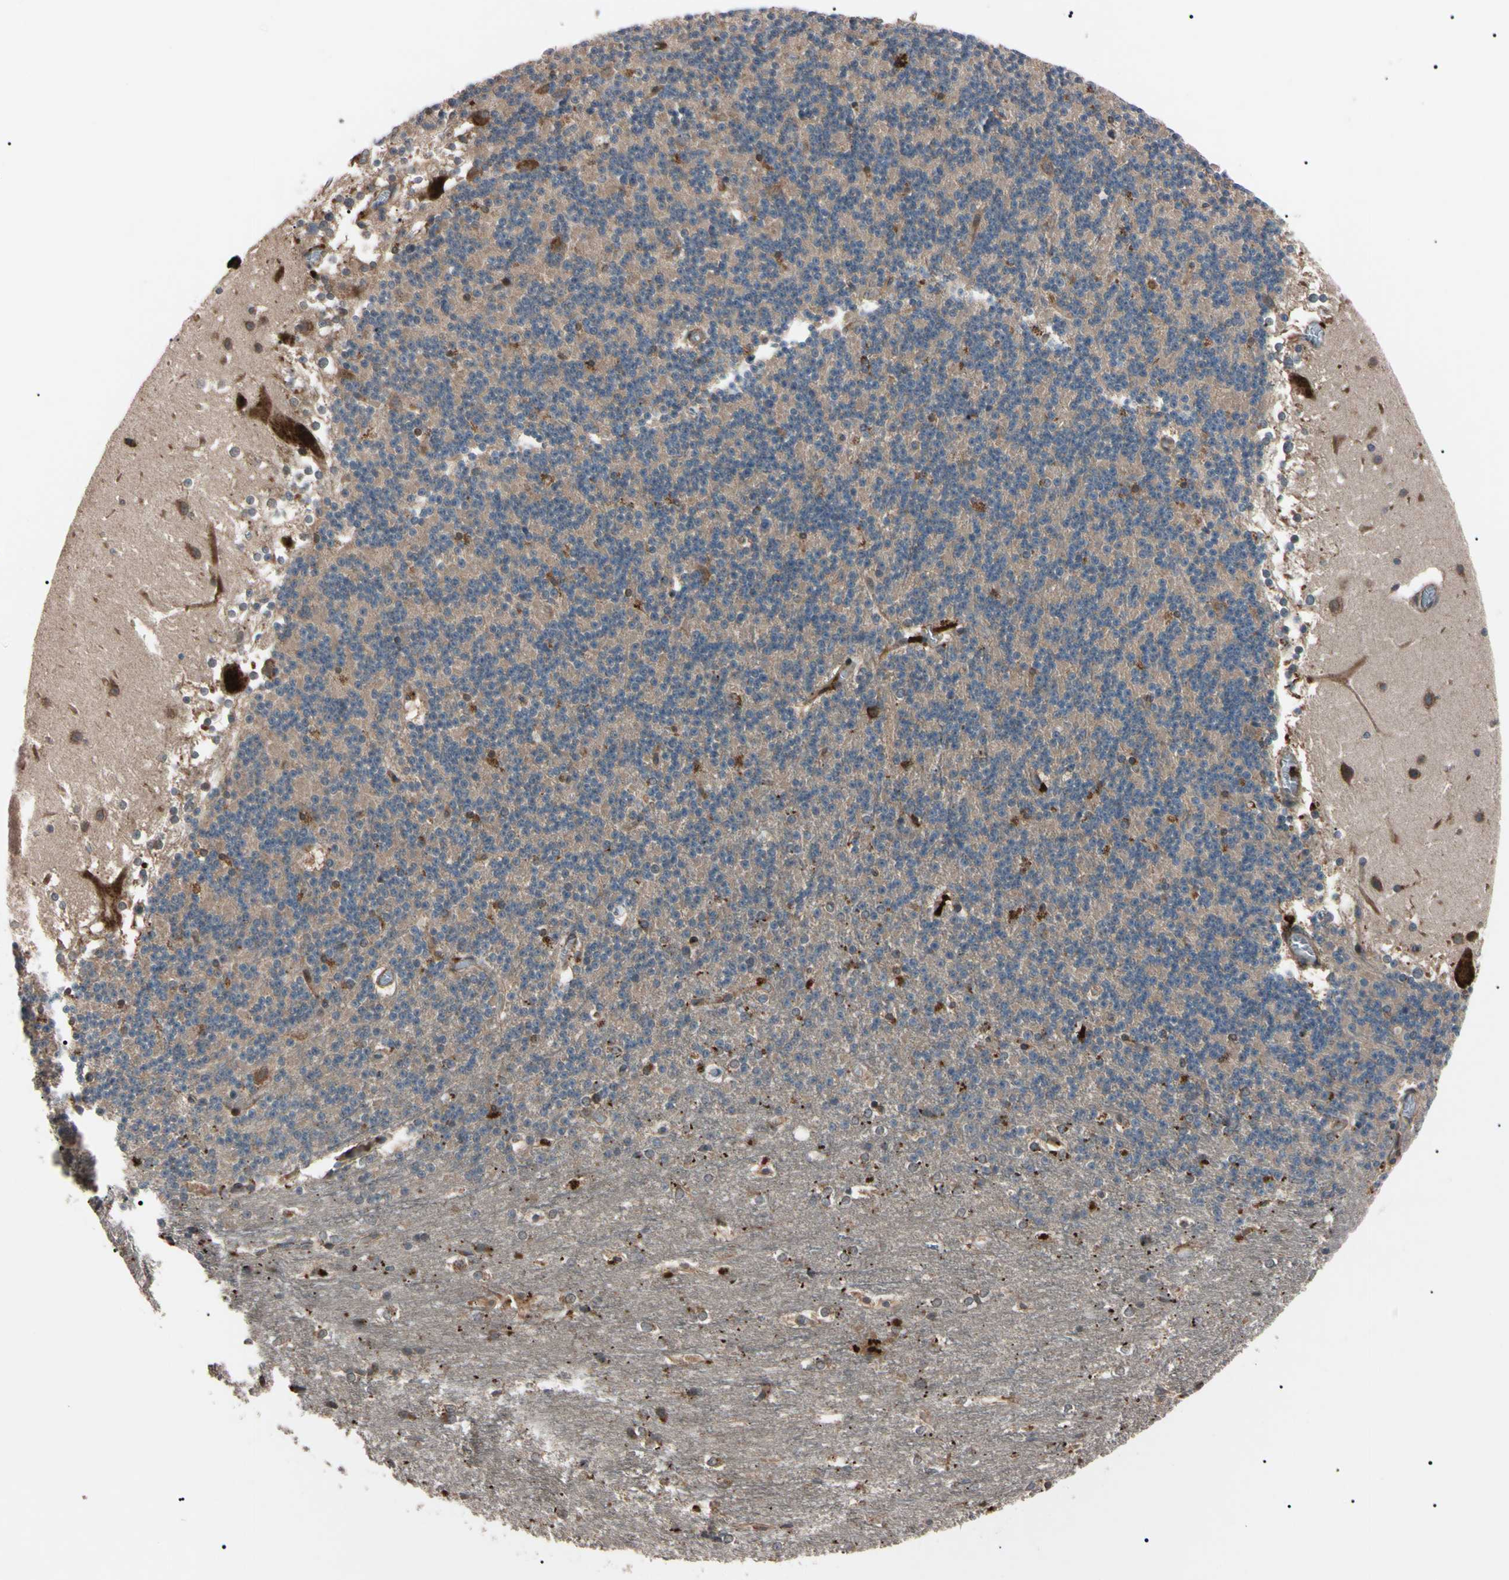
{"staining": {"intensity": "moderate", "quantity": "25%-75%", "location": "cytoplasmic/membranous"}, "tissue": "cerebellum", "cell_type": "Cells in granular layer", "image_type": "normal", "snomed": [{"axis": "morphology", "description": "Normal tissue, NOS"}, {"axis": "topography", "description": "Cerebellum"}], "caption": "A histopathology image of human cerebellum stained for a protein shows moderate cytoplasmic/membranous brown staining in cells in granular layer. The staining was performed using DAB to visualize the protein expression in brown, while the nuclei were stained in blue with hematoxylin (Magnification: 20x).", "gene": "GUCY1B1", "patient": {"sex": "female", "age": 19}}